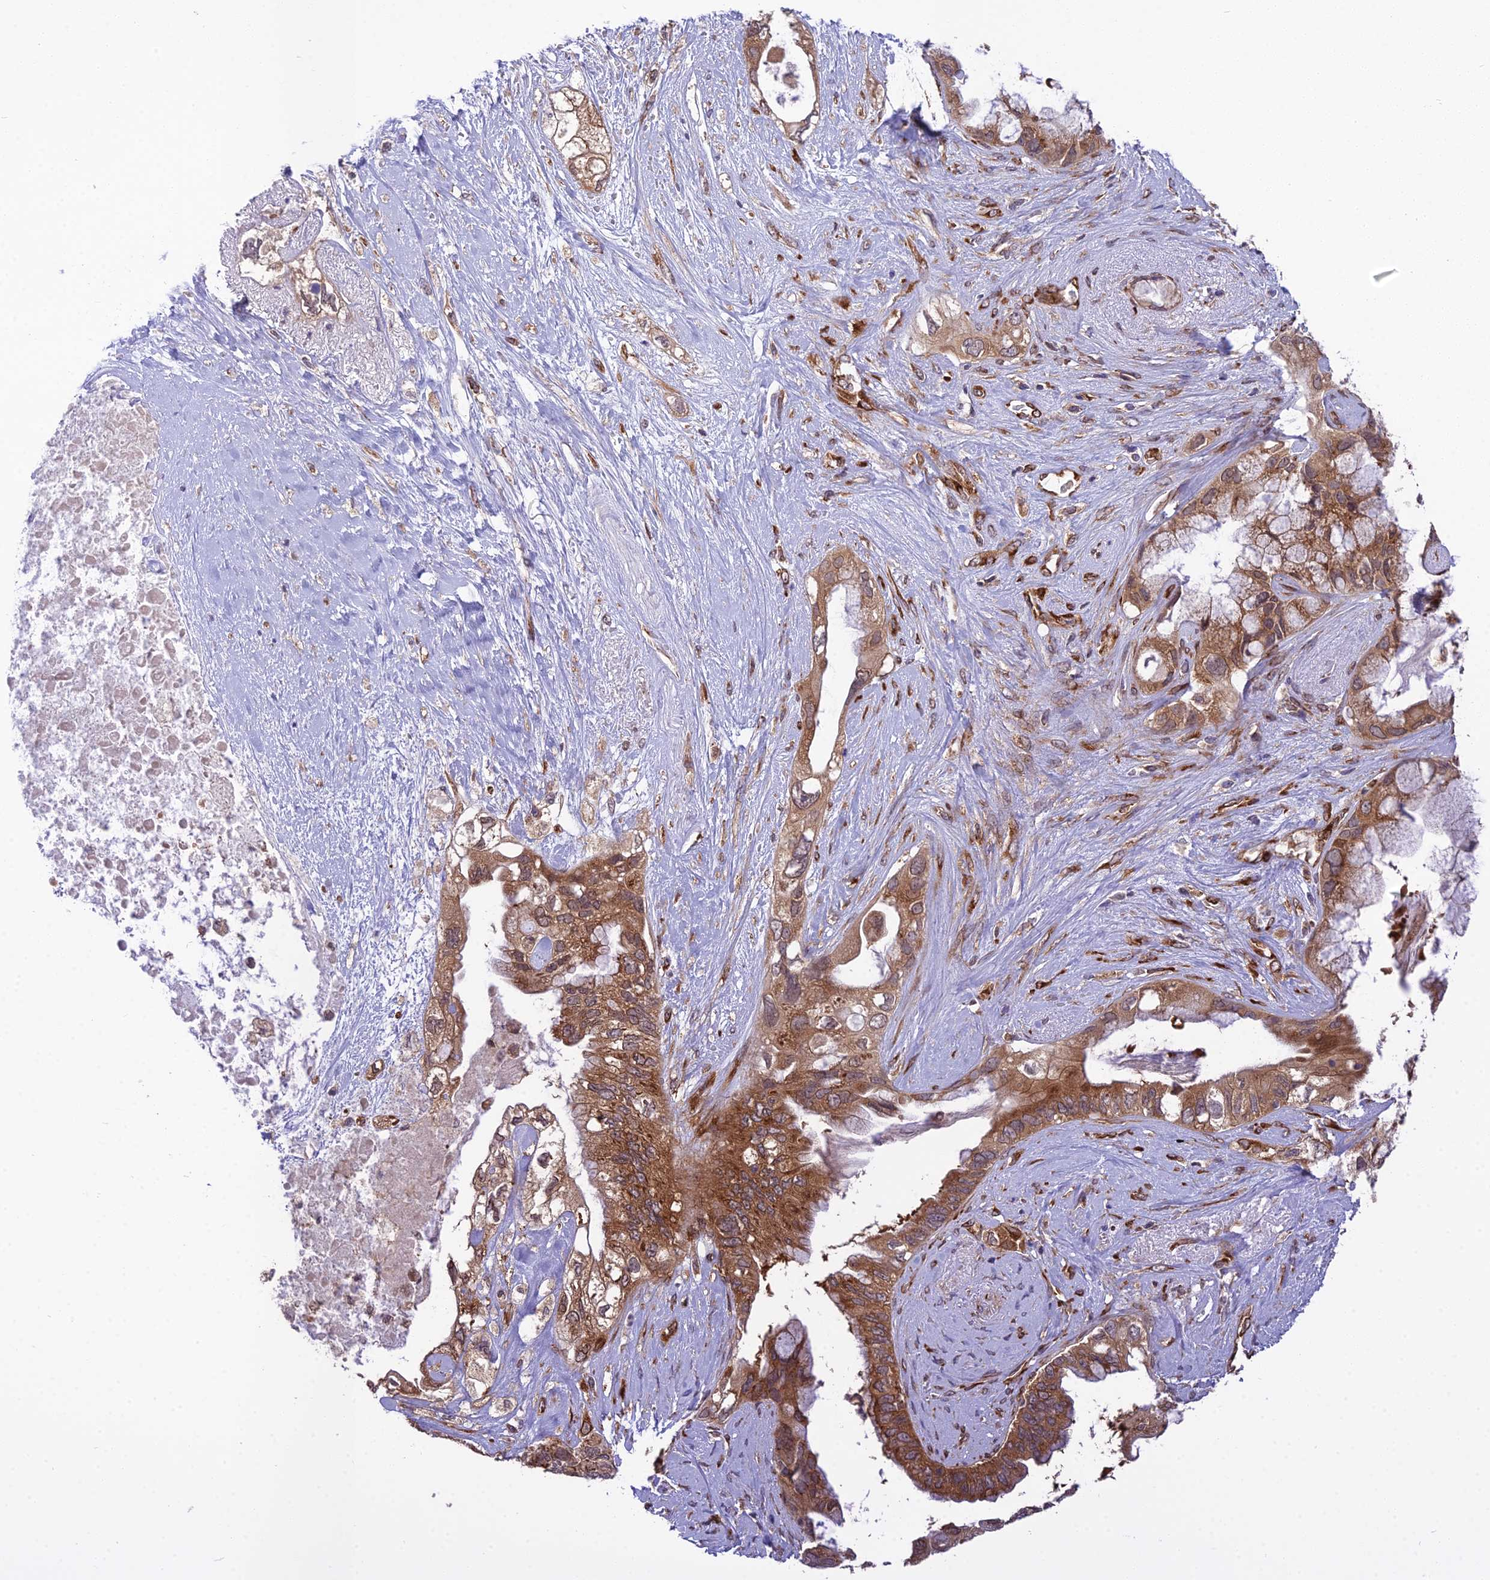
{"staining": {"intensity": "strong", "quantity": ">75%", "location": "cytoplasmic/membranous"}, "tissue": "pancreatic cancer", "cell_type": "Tumor cells", "image_type": "cancer", "snomed": [{"axis": "morphology", "description": "Adenocarcinoma, NOS"}, {"axis": "topography", "description": "Pancreas"}], "caption": "The micrograph reveals staining of pancreatic adenocarcinoma, revealing strong cytoplasmic/membranous protein expression (brown color) within tumor cells.", "gene": "DHCR7", "patient": {"sex": "female", "age": 56}}